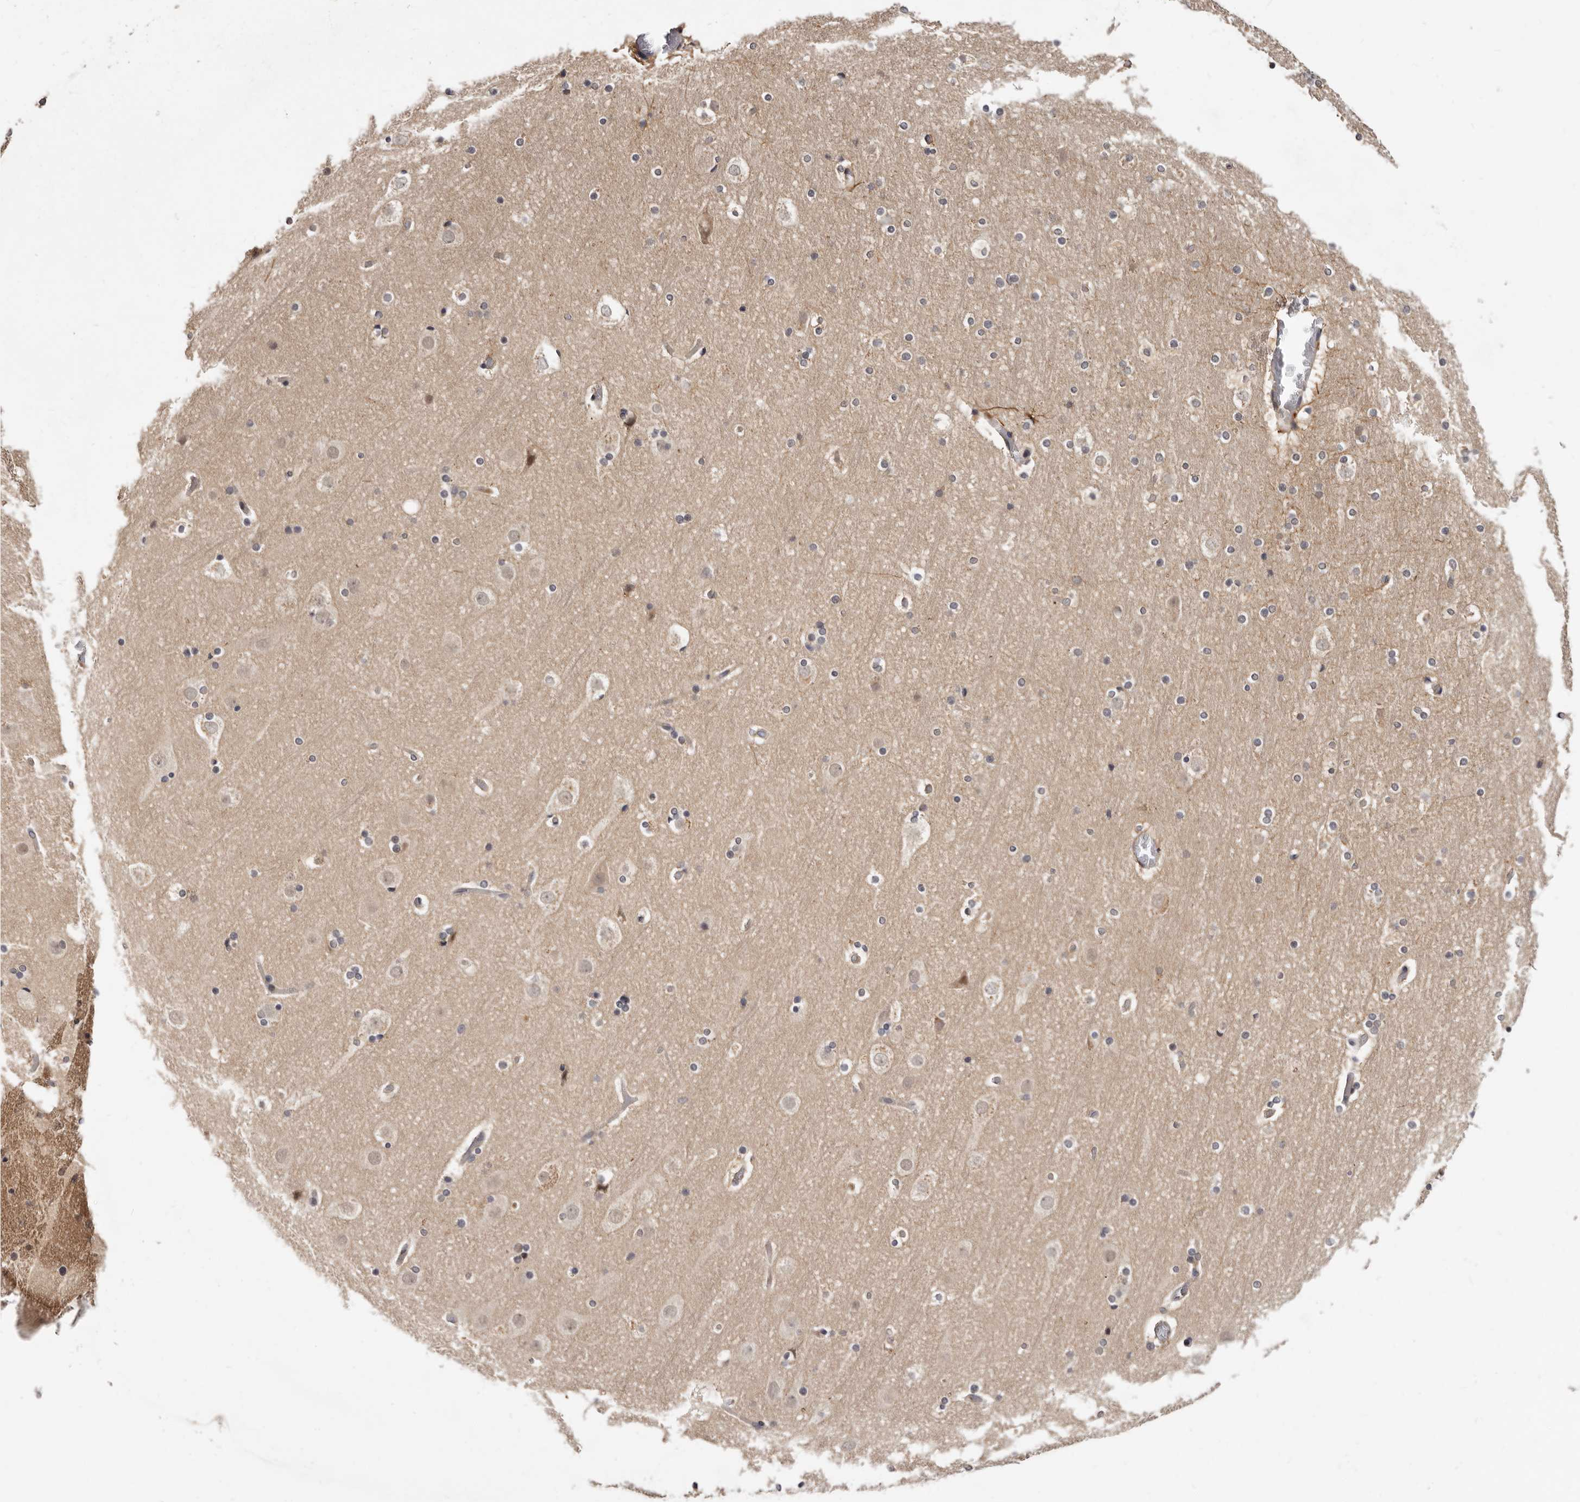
{"staining": {"intensity": "weak", "quantity": "25%-75%", "location": "cytoplasmic/membranous"}, "tissue": "cerebral cortex", "cell_type": "Endothelial cells", "image_type": "normal", "snomed": [{"axis": "morphology", "description": "Normal tissue, NOS"}, {"axis": "topography", "description": "Cerebral cortex"}], "caption": "Immunohistochemical staining of unremarkable cerebral cortex shows weak cytoplasmic/membranous protein expression in approximately 25%-75% of endothelial cells. Immunohistochemistry (ihc) stains the protein of interest in brown and the nuclei are stained blue.", "gene": "INAVA", "patient": {"sex": "male", "age": 57}}